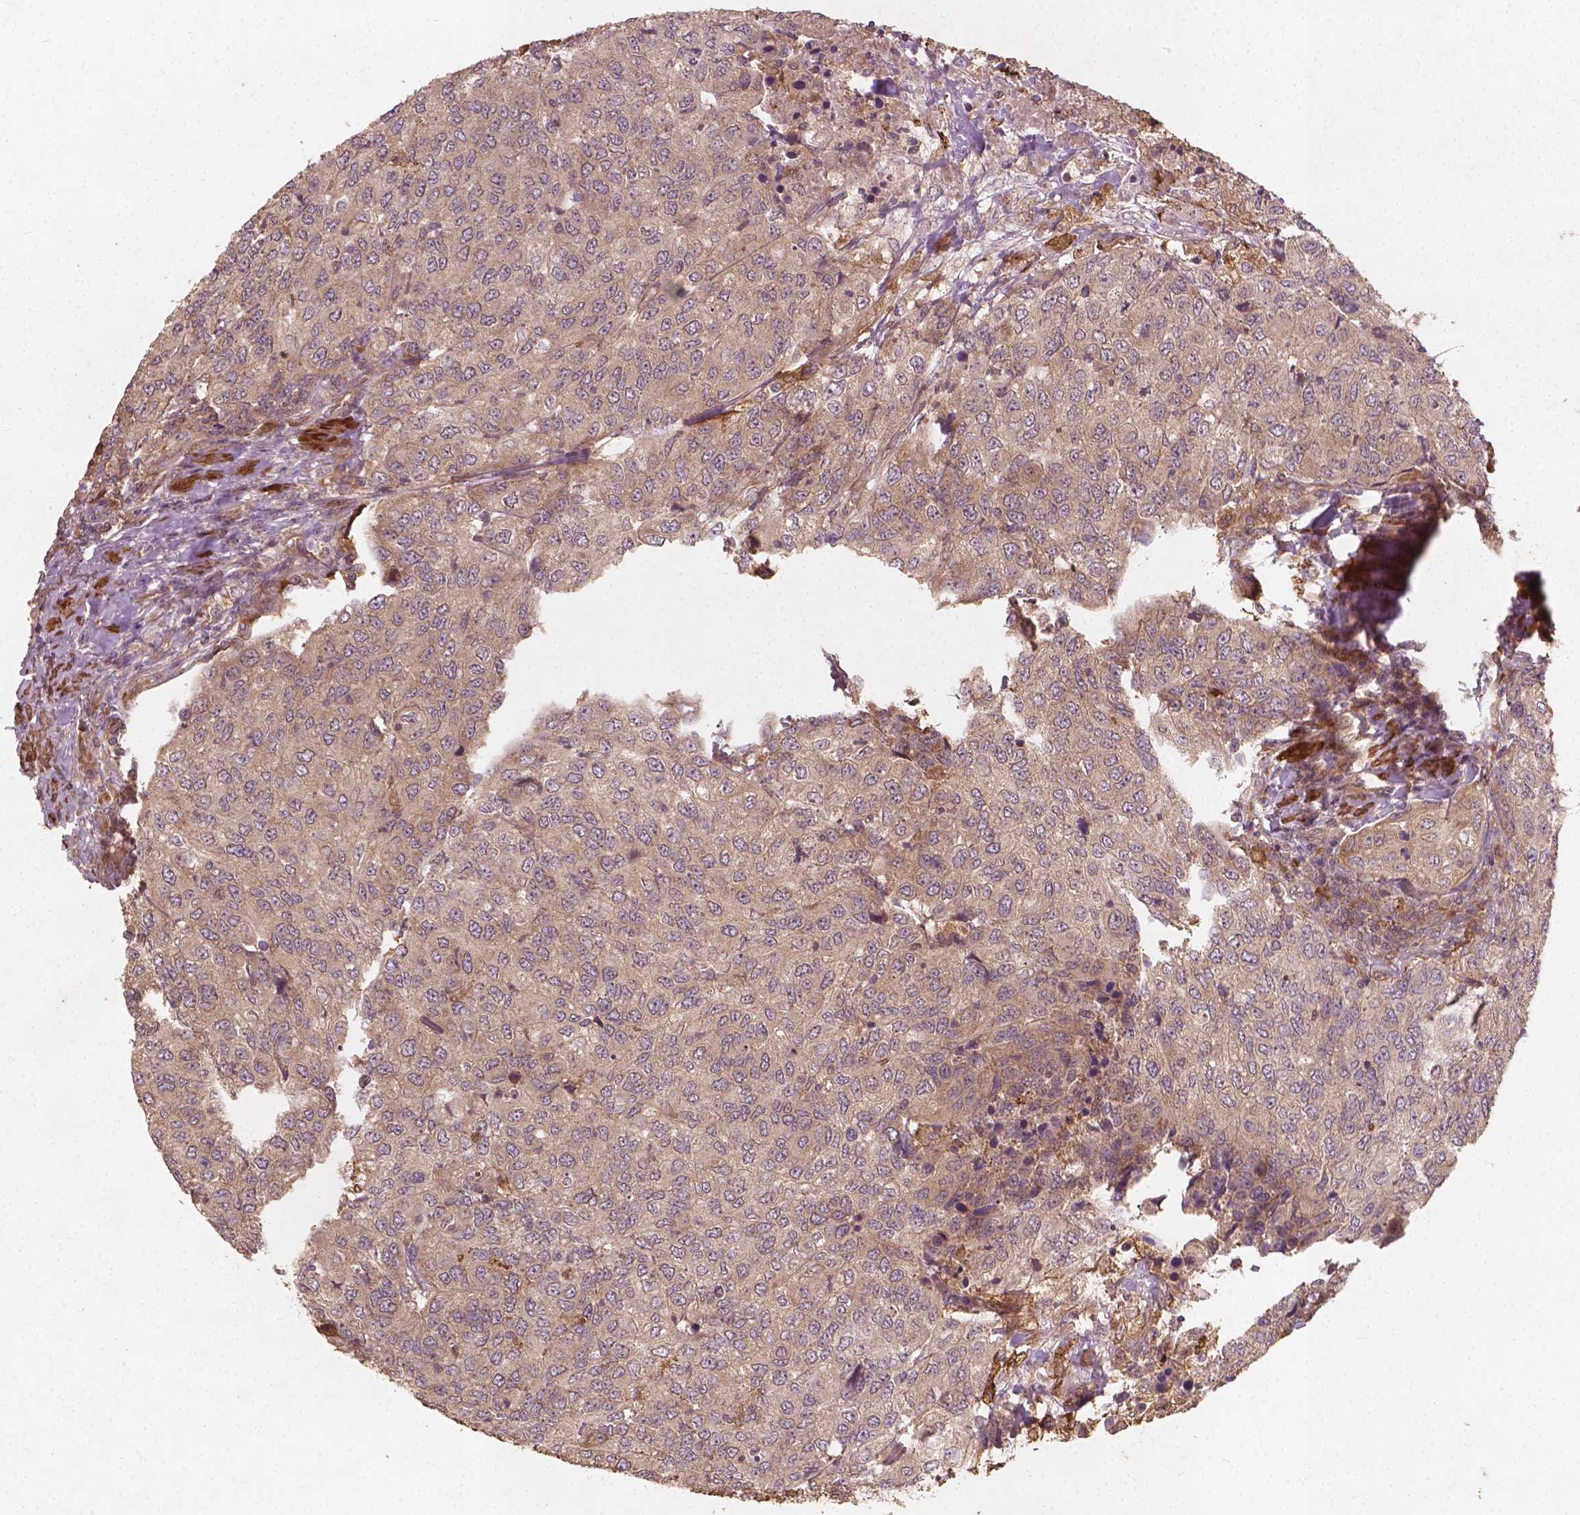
{"staining": {"intensity": "weak", "quantity": ">75%", "location": "cytoplasmic/membranous"}, "tissue": "urothelial cancer", "cell_type": "Tumor cells", "image_type": "cancer", "snomed": [{"axis": "morphology", "description": "Urothelial carcinoma, High grade"}, {"axis": "topography", "description": "Urinary bladder"}], "caption": "Brown immunohistochemical staining in urothelial cancer exhibits weak cytoplasmic/membranous positivity in about >75% of tumor cells.", "gene": "CYFIP2", "patient": {"sex": "female", "age": 78}}